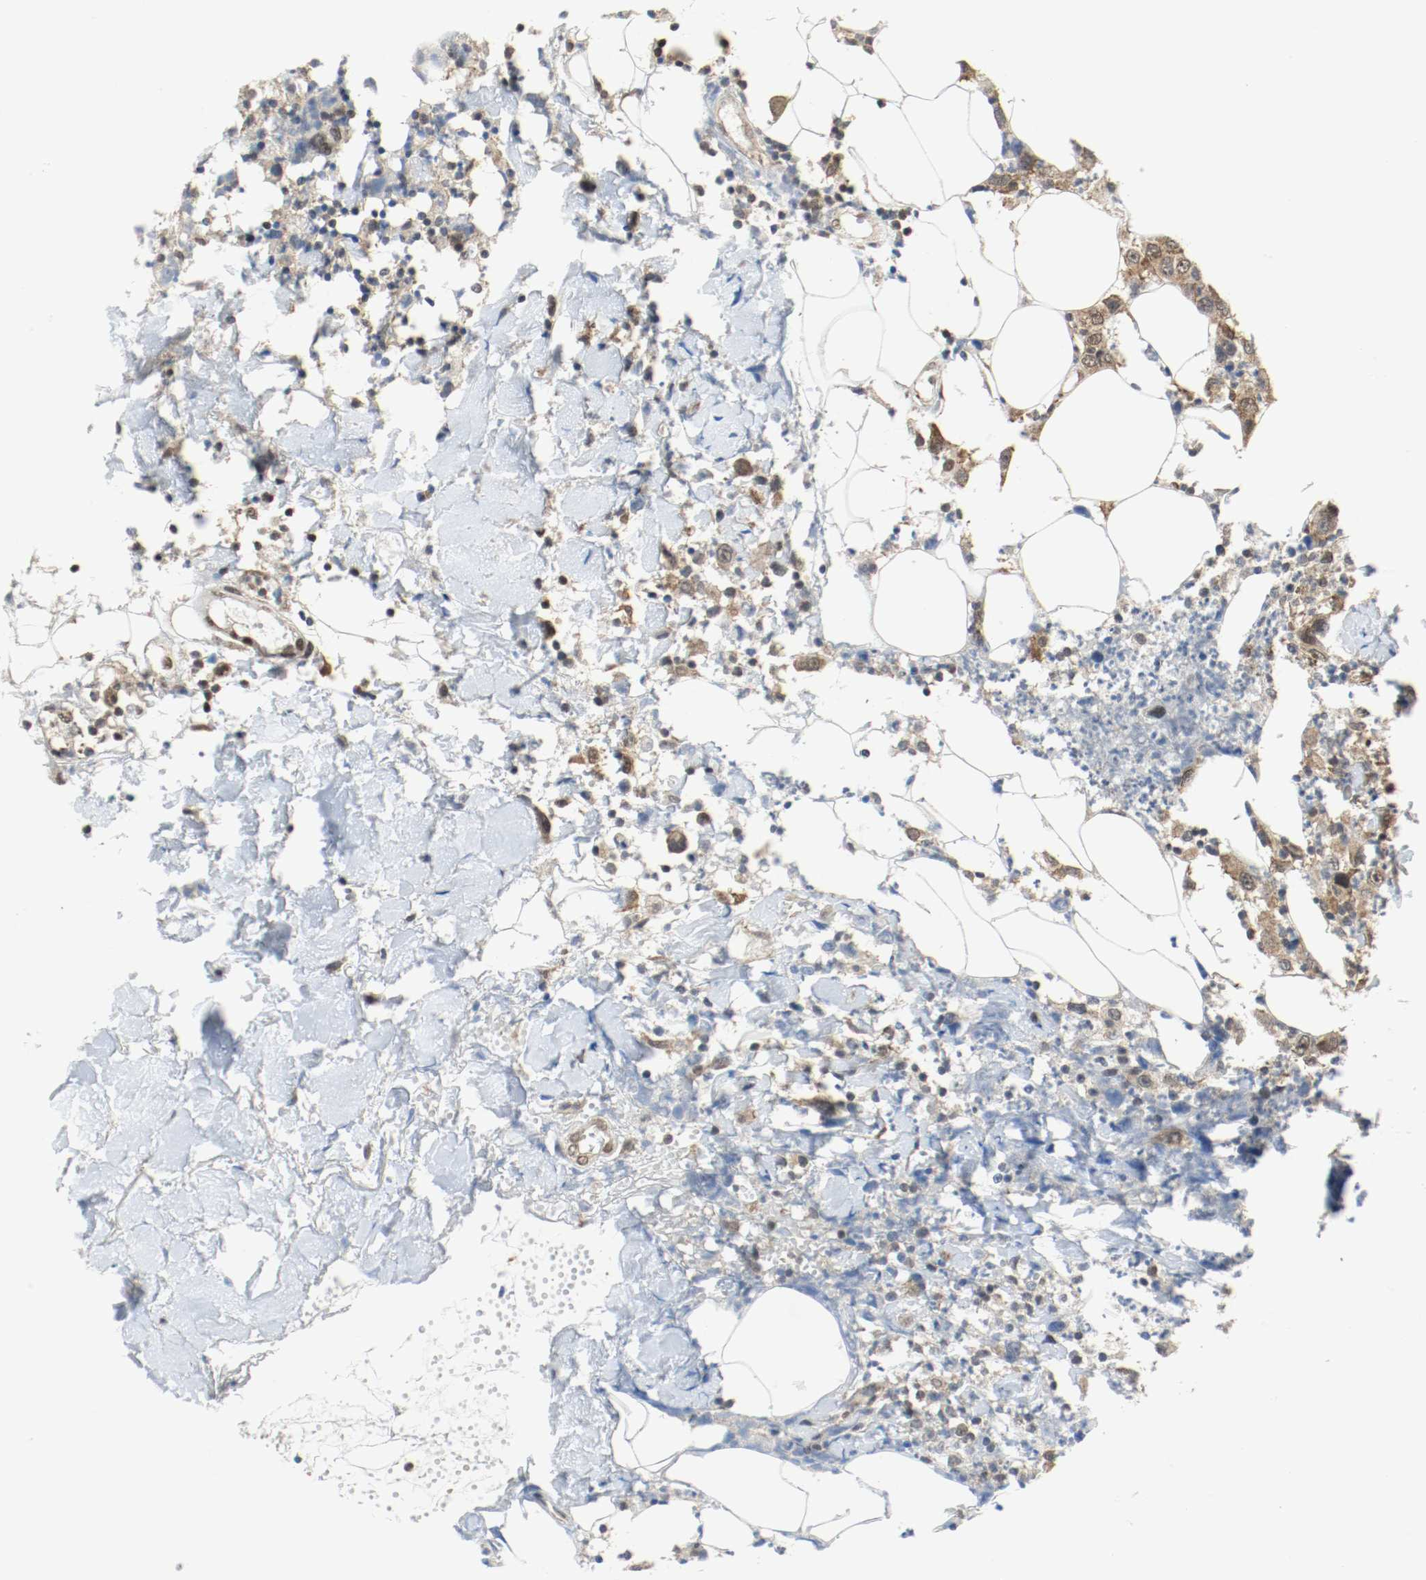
{"staining": {"intensity": "weak", "quantity": ">75%", "location": "cytoplasmic/membranous,nuclear"}, "tissue": "thyroid cancer", "cell_type": "Tumor cells", "image_type": "cancer", "snomed": [{"axis": "morphology", "description": "Carcinoma, NOS"}, {"axis": "topography", "description": "Thyroid gland"}], "caption": "Thyroid cancer (carcinoma) stained with a protein marker reveals weak staining in tumor cells.", "gene": "PPME1", "patient": {"sex": "female", "age": 77}}